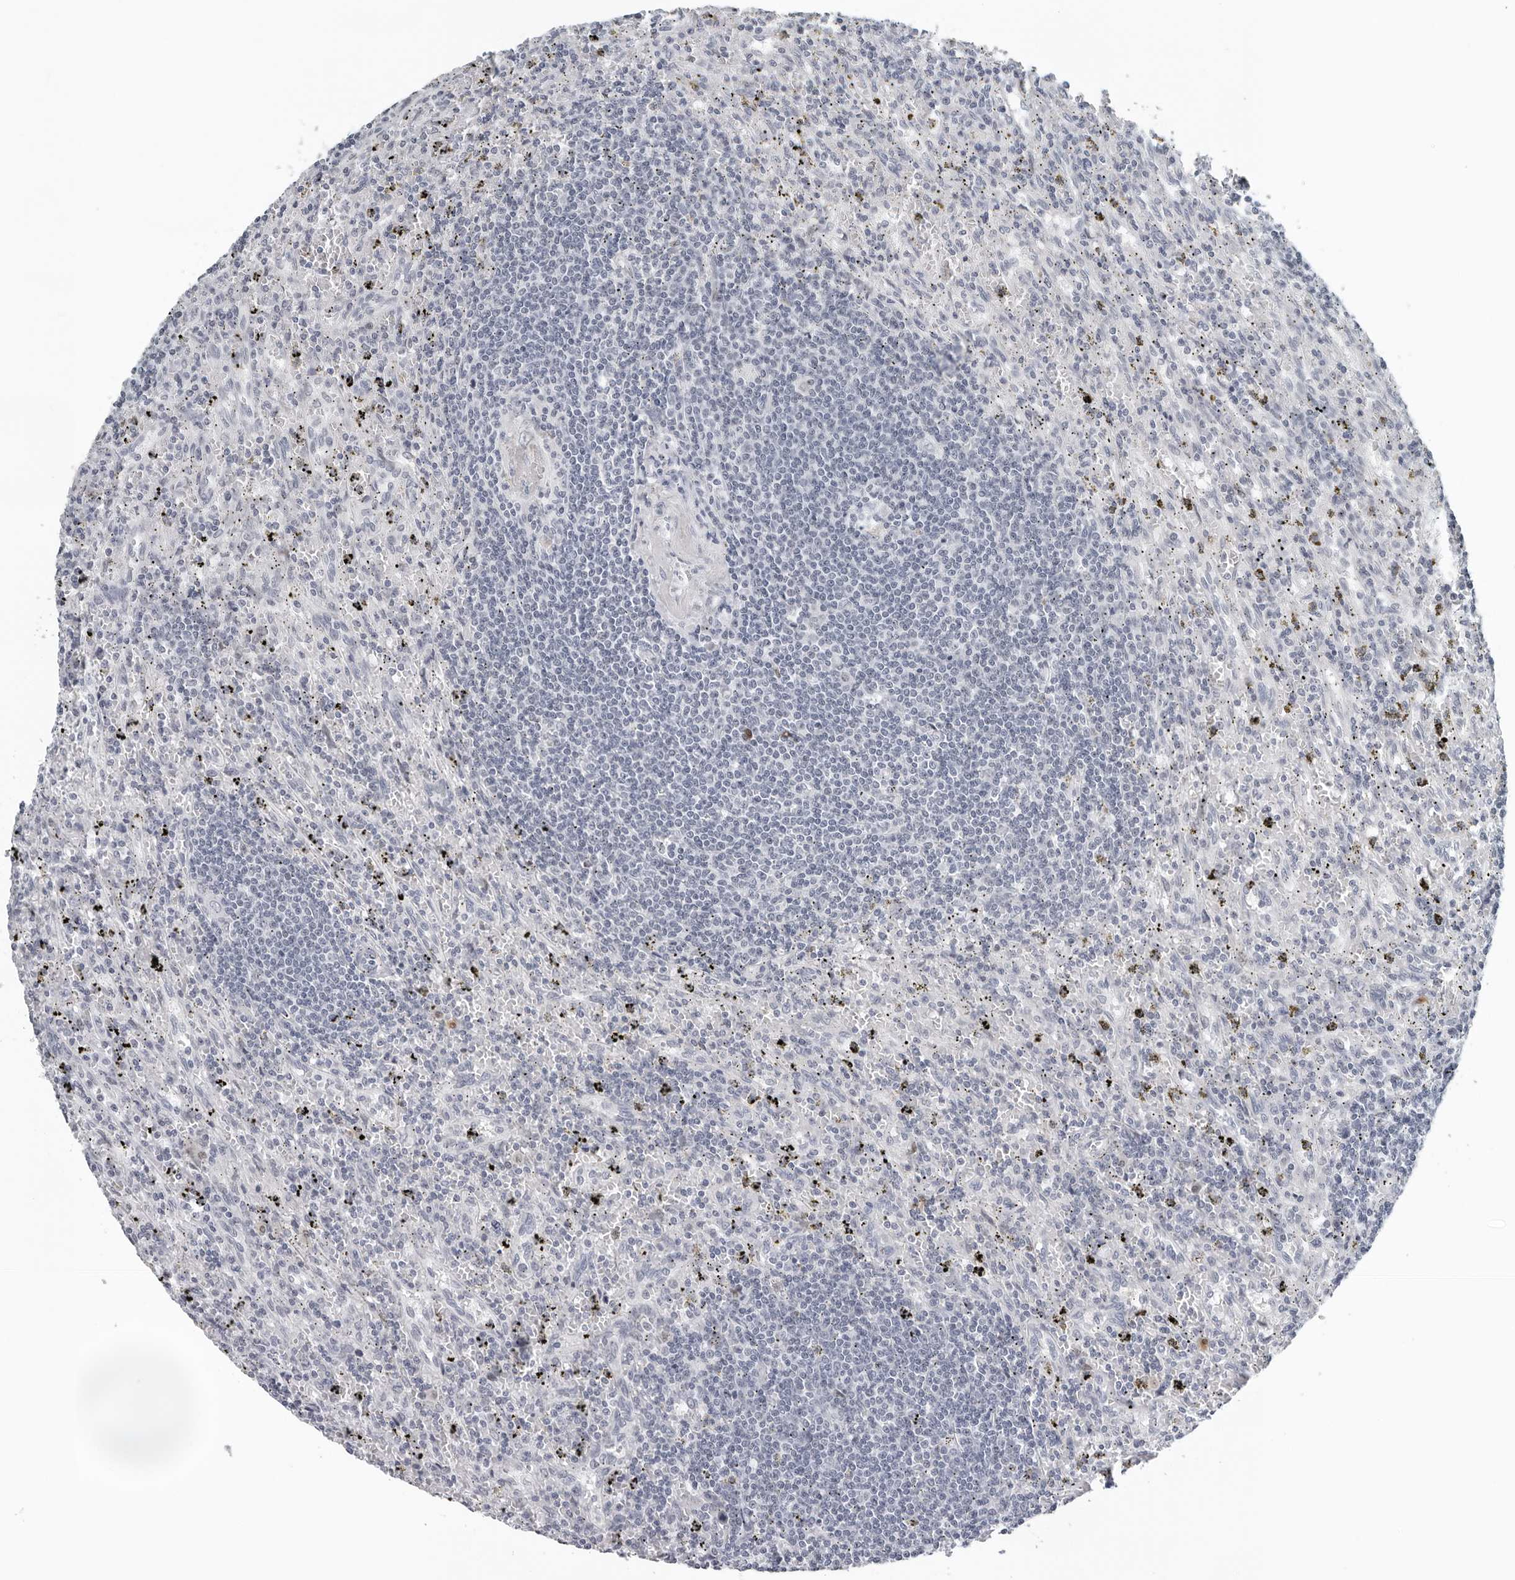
{"staining": {"intensity": "negative", "quantity": "none", "location": "none"}, "tissue": "lymphoma", "cell_type": "Tumor cells", "image_type": "cancer", "snomed": [{"axis": "morphology", "description": "Malignant lymphoma, non-Hodgkin's type, Low grade"}, {"axis": "topography", "description": "Spleen"}], "caption": "Immunohistochemistry (IHC) image of neoplastic tissue: human malignant lymphoma, non-Hodgkin's type (low-grade) stained with DAB demonstrates no significant protein positivity in tumor cells.", "gene": "PPP1R42", "patient": {"sex": "male", "age": 76}}